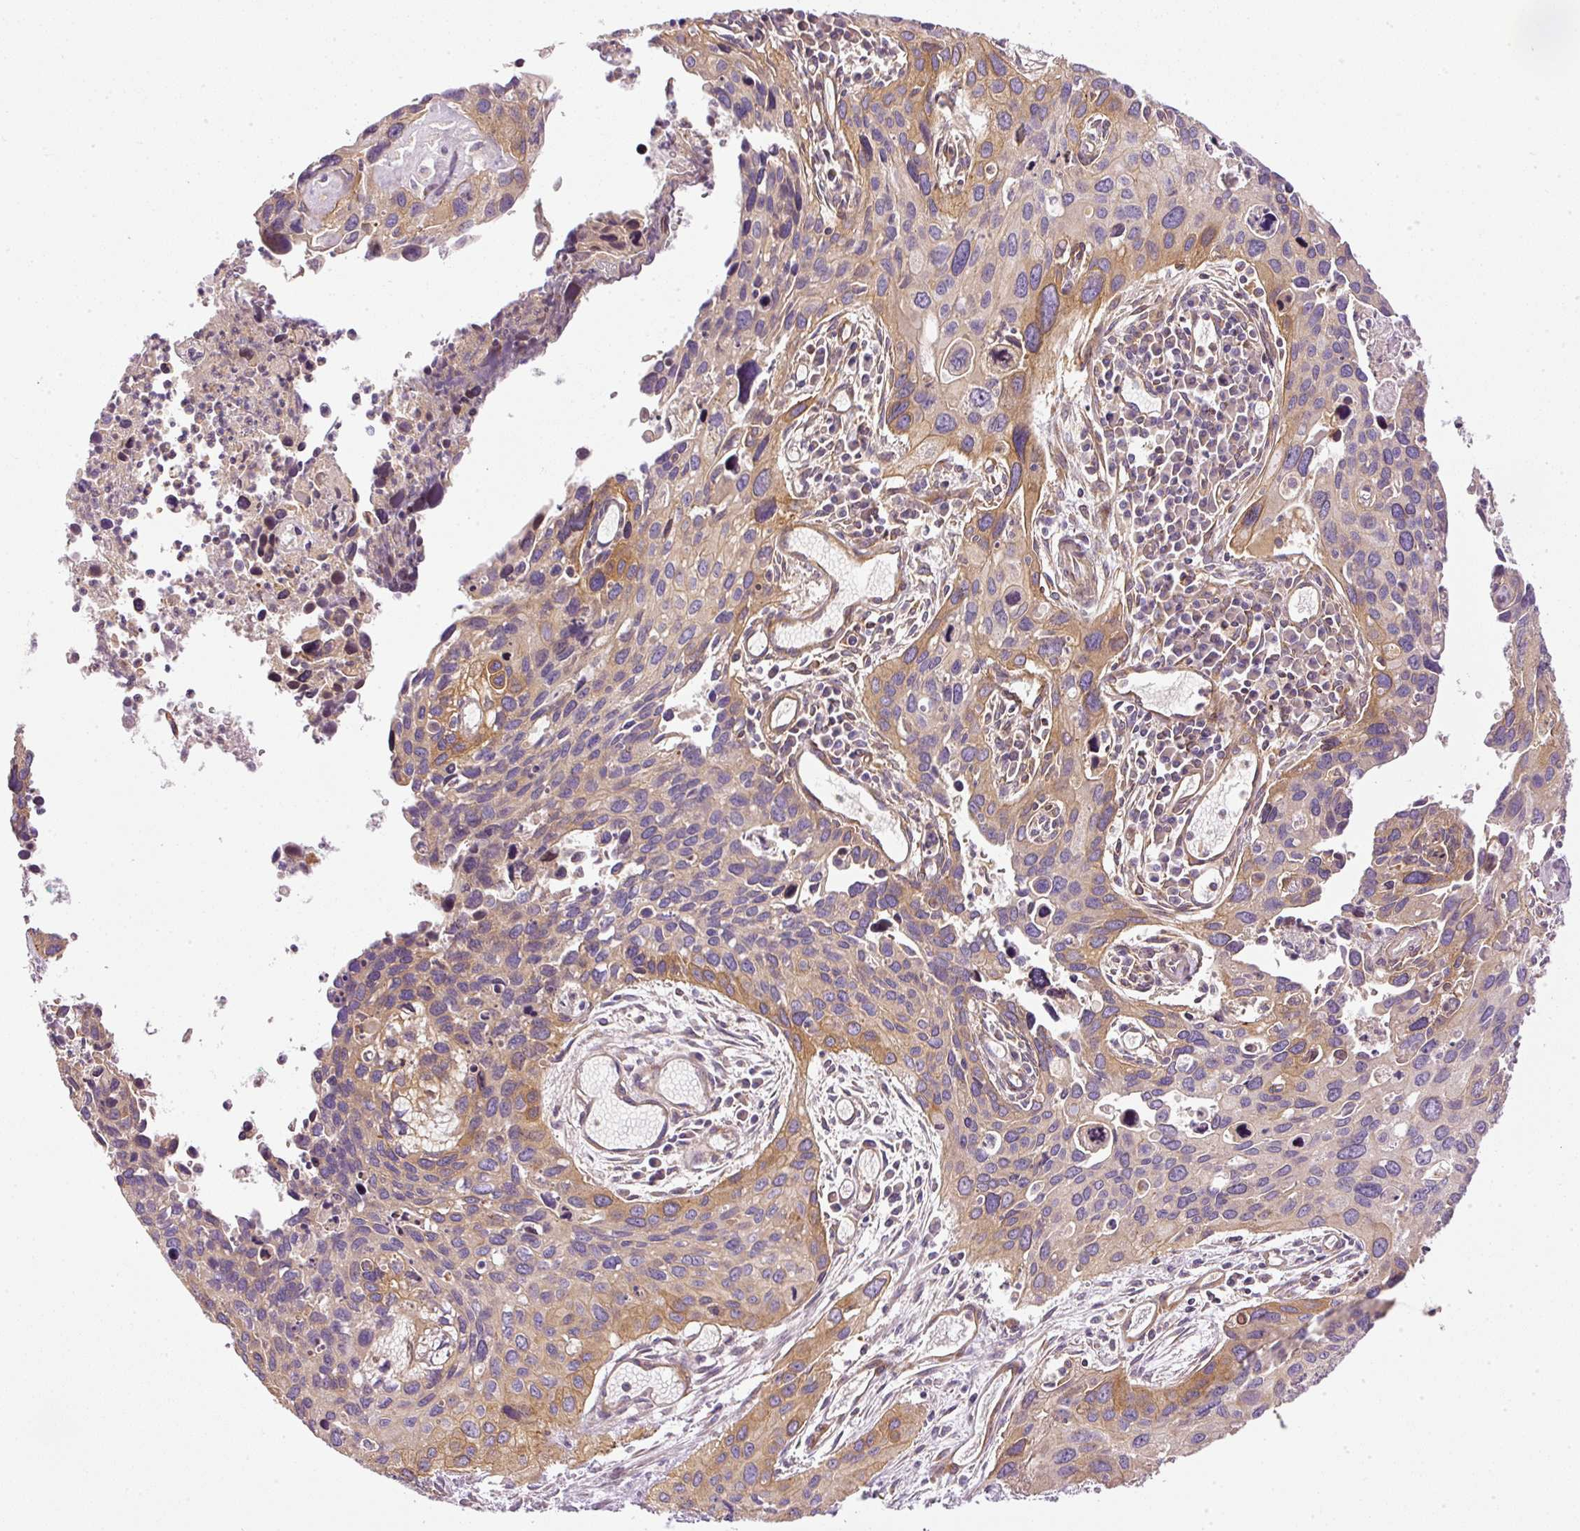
{"staining": {"intensity": "moderate", "quantity": "<25%", "location": "cytoplasmic/membranous"}, "tissue": "cervical cancer", "cell_type": "Tumor cells", "image_type": "cancer", "snomed": [{"axis": "morphology", "description": "Squamous cell carcinoma, NOS"}, {"axis": "topography", "description": "Cervix"}], "caption": "Protein analysis of cervical squamous cell carcinoma tissue demonstrates moderate cytoplasmic/membranous staining in approximately <25% of tumor cells. Ihc stains the protein of interest in brown and the nuclei are stained blue.", "gene": "TBC1D2B", "patient": {"sex": "female", "age": 55}}